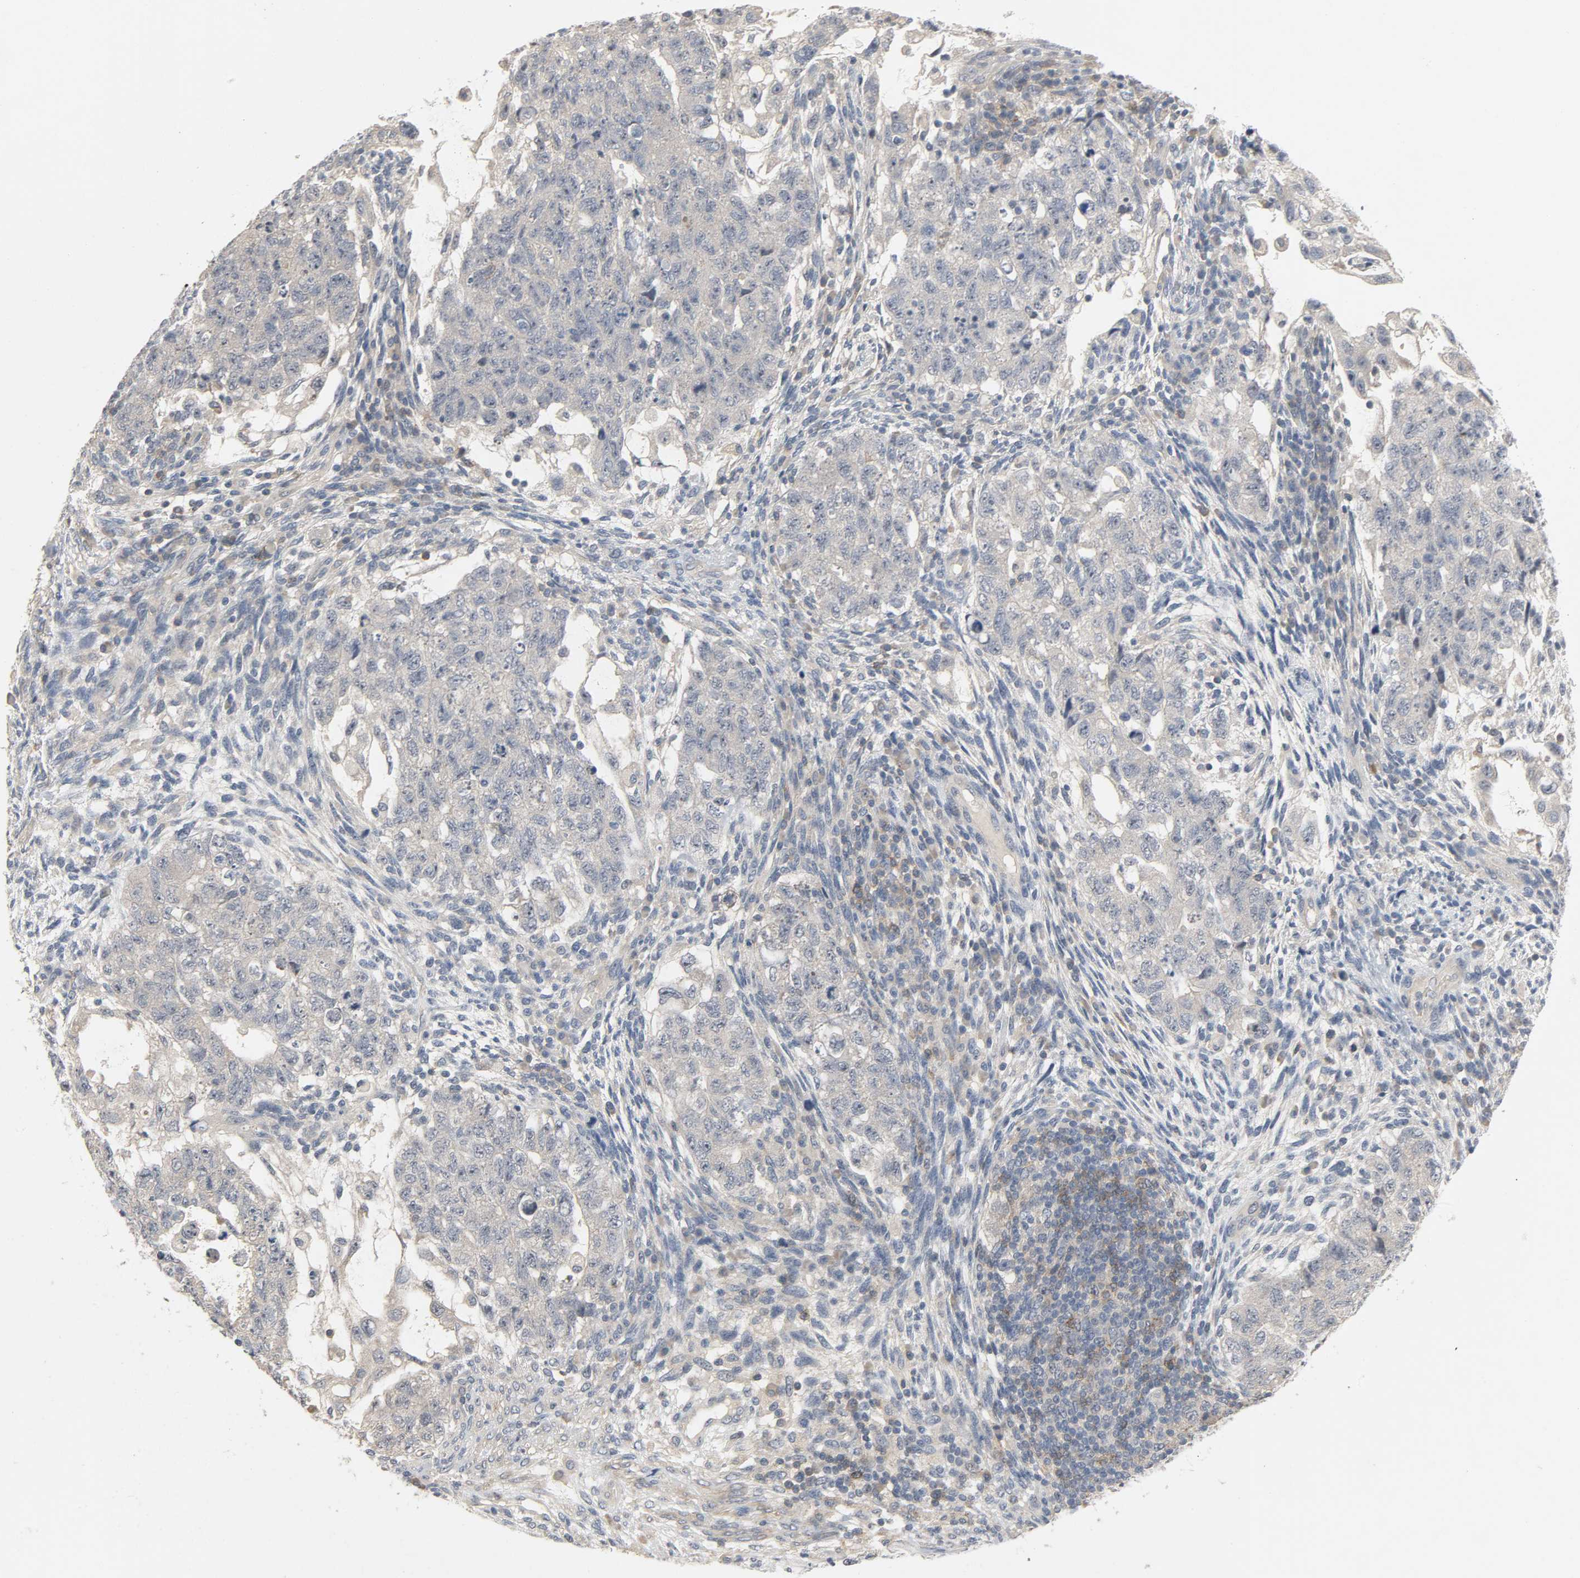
{"staining": {"intensity": "negative", "quantity": "none", "location": "none"}, "tissue": "testis cancer", "cell_type": "Tumor cells", "image_type": "cancer", "snomed": [{"axis": "morphology", "description": "Normal tissue, NOS"}, {"axis": "morphology", "description": "Carcinoma, Embryonal, NOS"}, {"axis": "topography", "description": "Testis"}], "caption": "DAB (3,3'-diaminobenzidine) immunohistochemical staining of human embryonal carcinoma (testis) reveals no significant expression in tumor cells.", "gene": "CD4", "patient": {"sex": "male", "age": 36}}